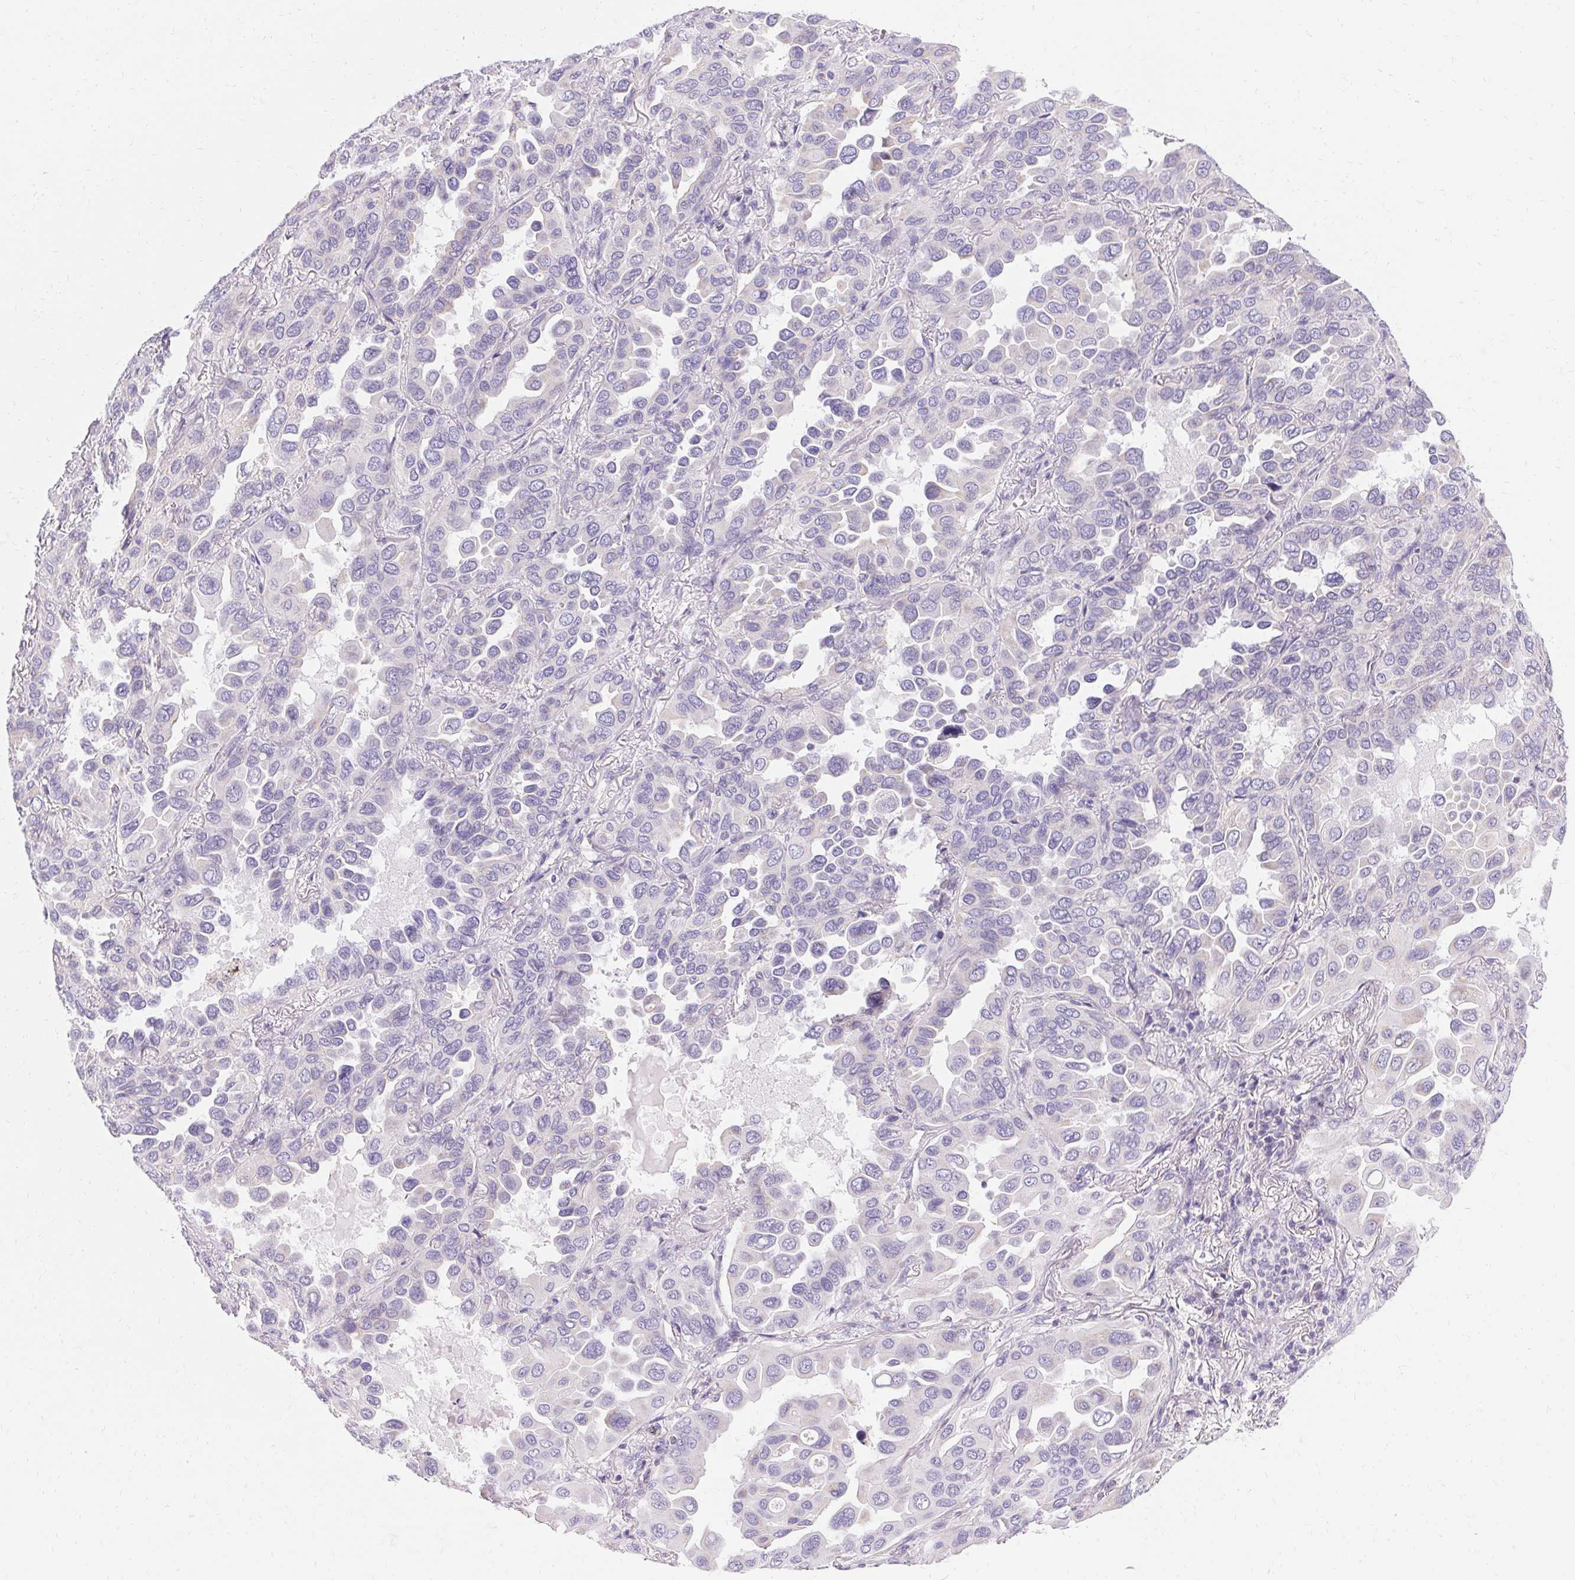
{"staining": {"intensity": "negative", "quantity": "none", "location": "none"}, "tissue": "lung cancer", "cell_type": "Tumor cells", "image_type": "cancer", "snomed": [{"axis": "morphology", "description": "Adenocarcinoma, NOS"}, {"axis": "topography", "description": "Lung"}], "caption": "Immunohistochemistry photomicrograph of neoplastic tissue: human adenocarcinoma (lung) stained with DAB (3,3'-diaminobenzidine) demonstrates no significant protein positivity in tumor cells.", "gene": "ASGR2", "patient": {"sex": "male", "age": 64}}